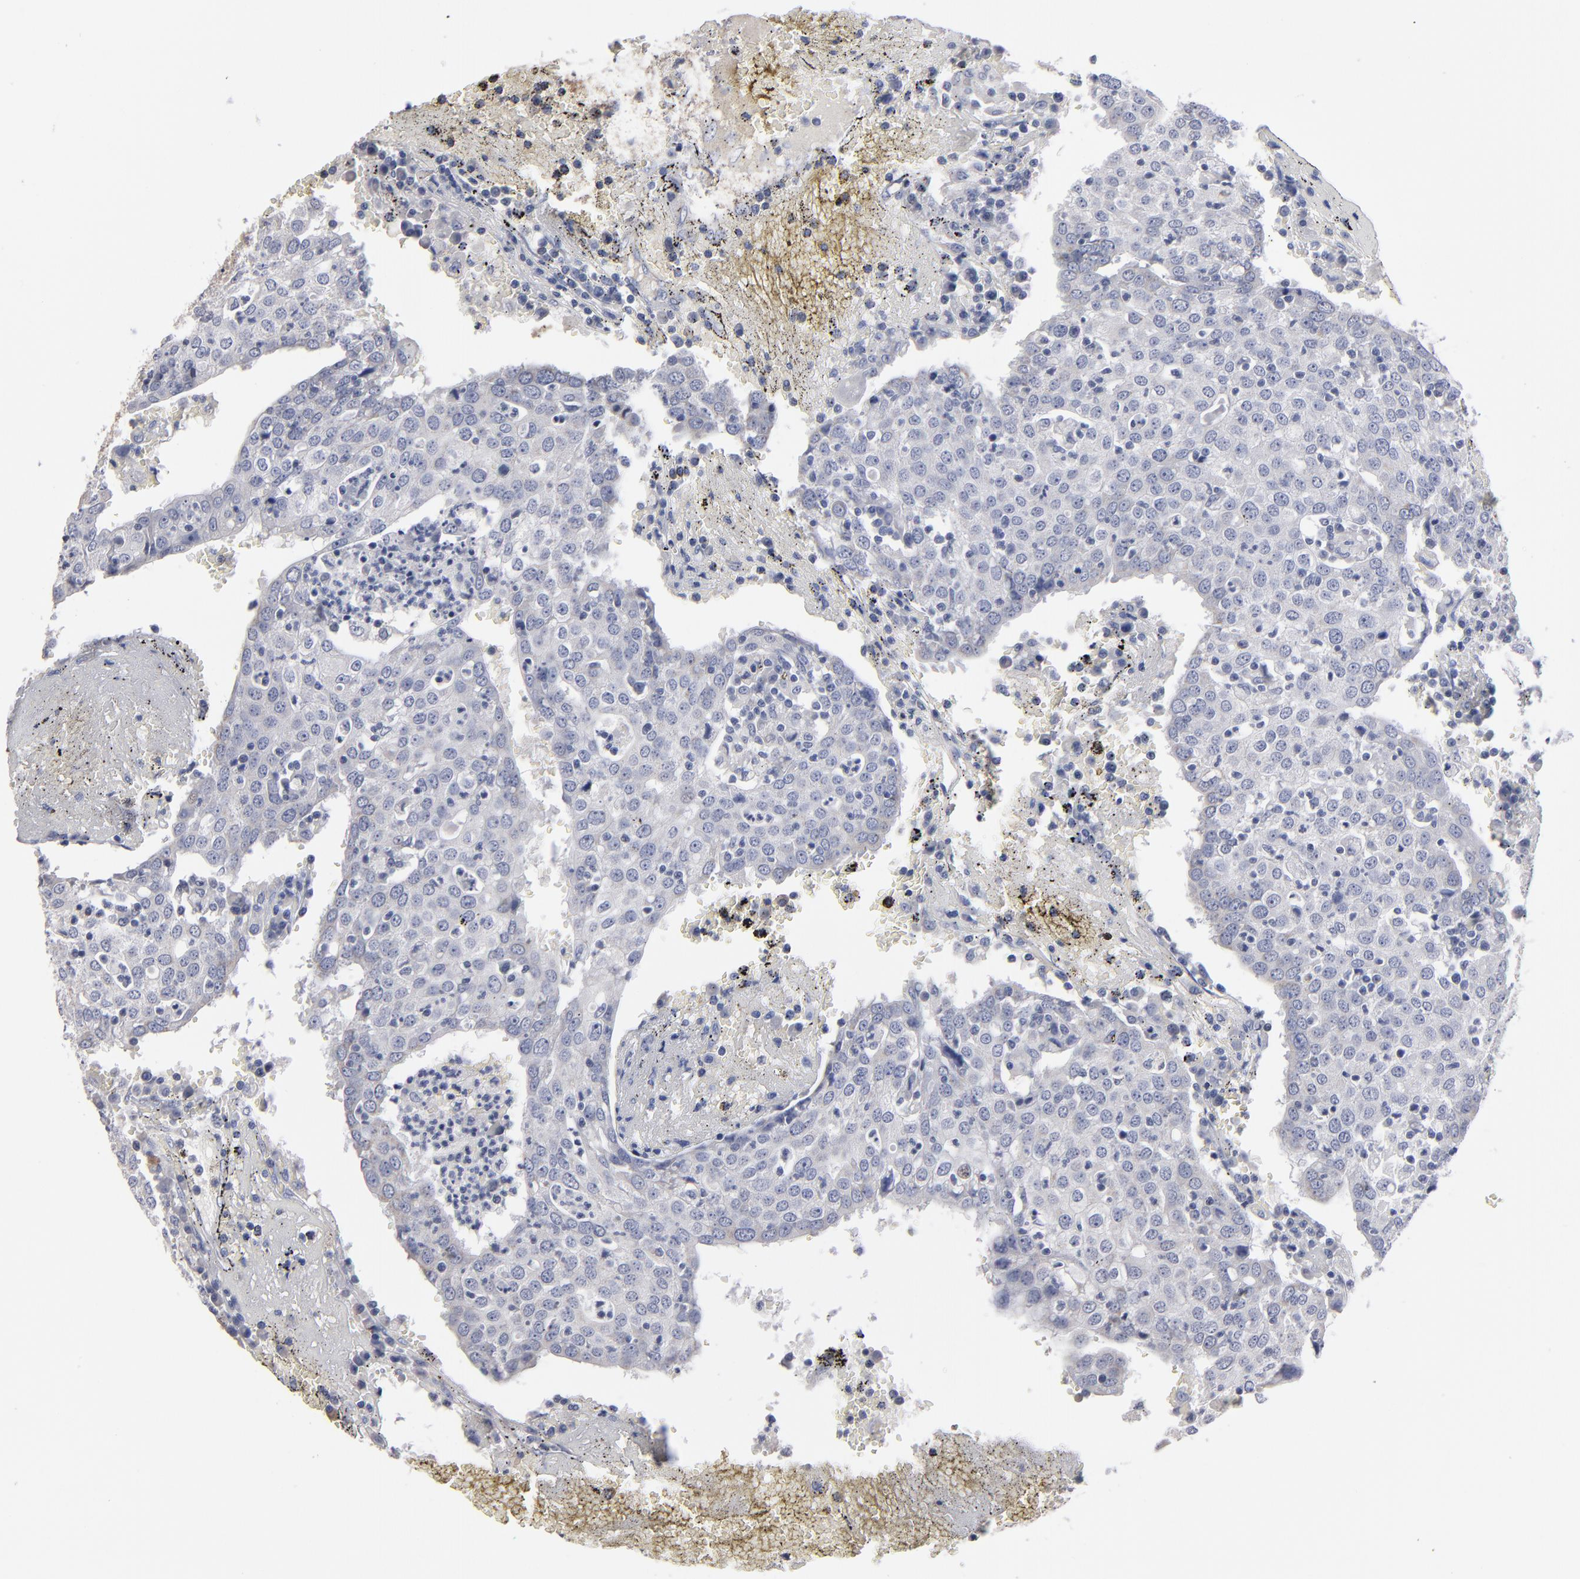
{"staining": {"intensity": "negative", "quantity": "none", "location": "none"}, "tissue": "head and neck cancer", "cell_type": "Tumor cells", "image_type": "cancer", "snomed": [{"axis": "morphology", "description": "Adenocarcinoma, NOS"}, {"axis": "topography", "description": "Salivary gland"}, {"axis": "topography", "description": "Head-Neck"}], "caption": "Immunohistochemistry (IHC) photomicrograph of neoplastic tissue: human head and neck cancer (adenocarcinoma) stained with DAB (3,3'-diaminobenzidine) displays no significant protein positivity in tumor cells.", "gene": "RPH3A", "patient": {"sex": "female", "age": 65}}